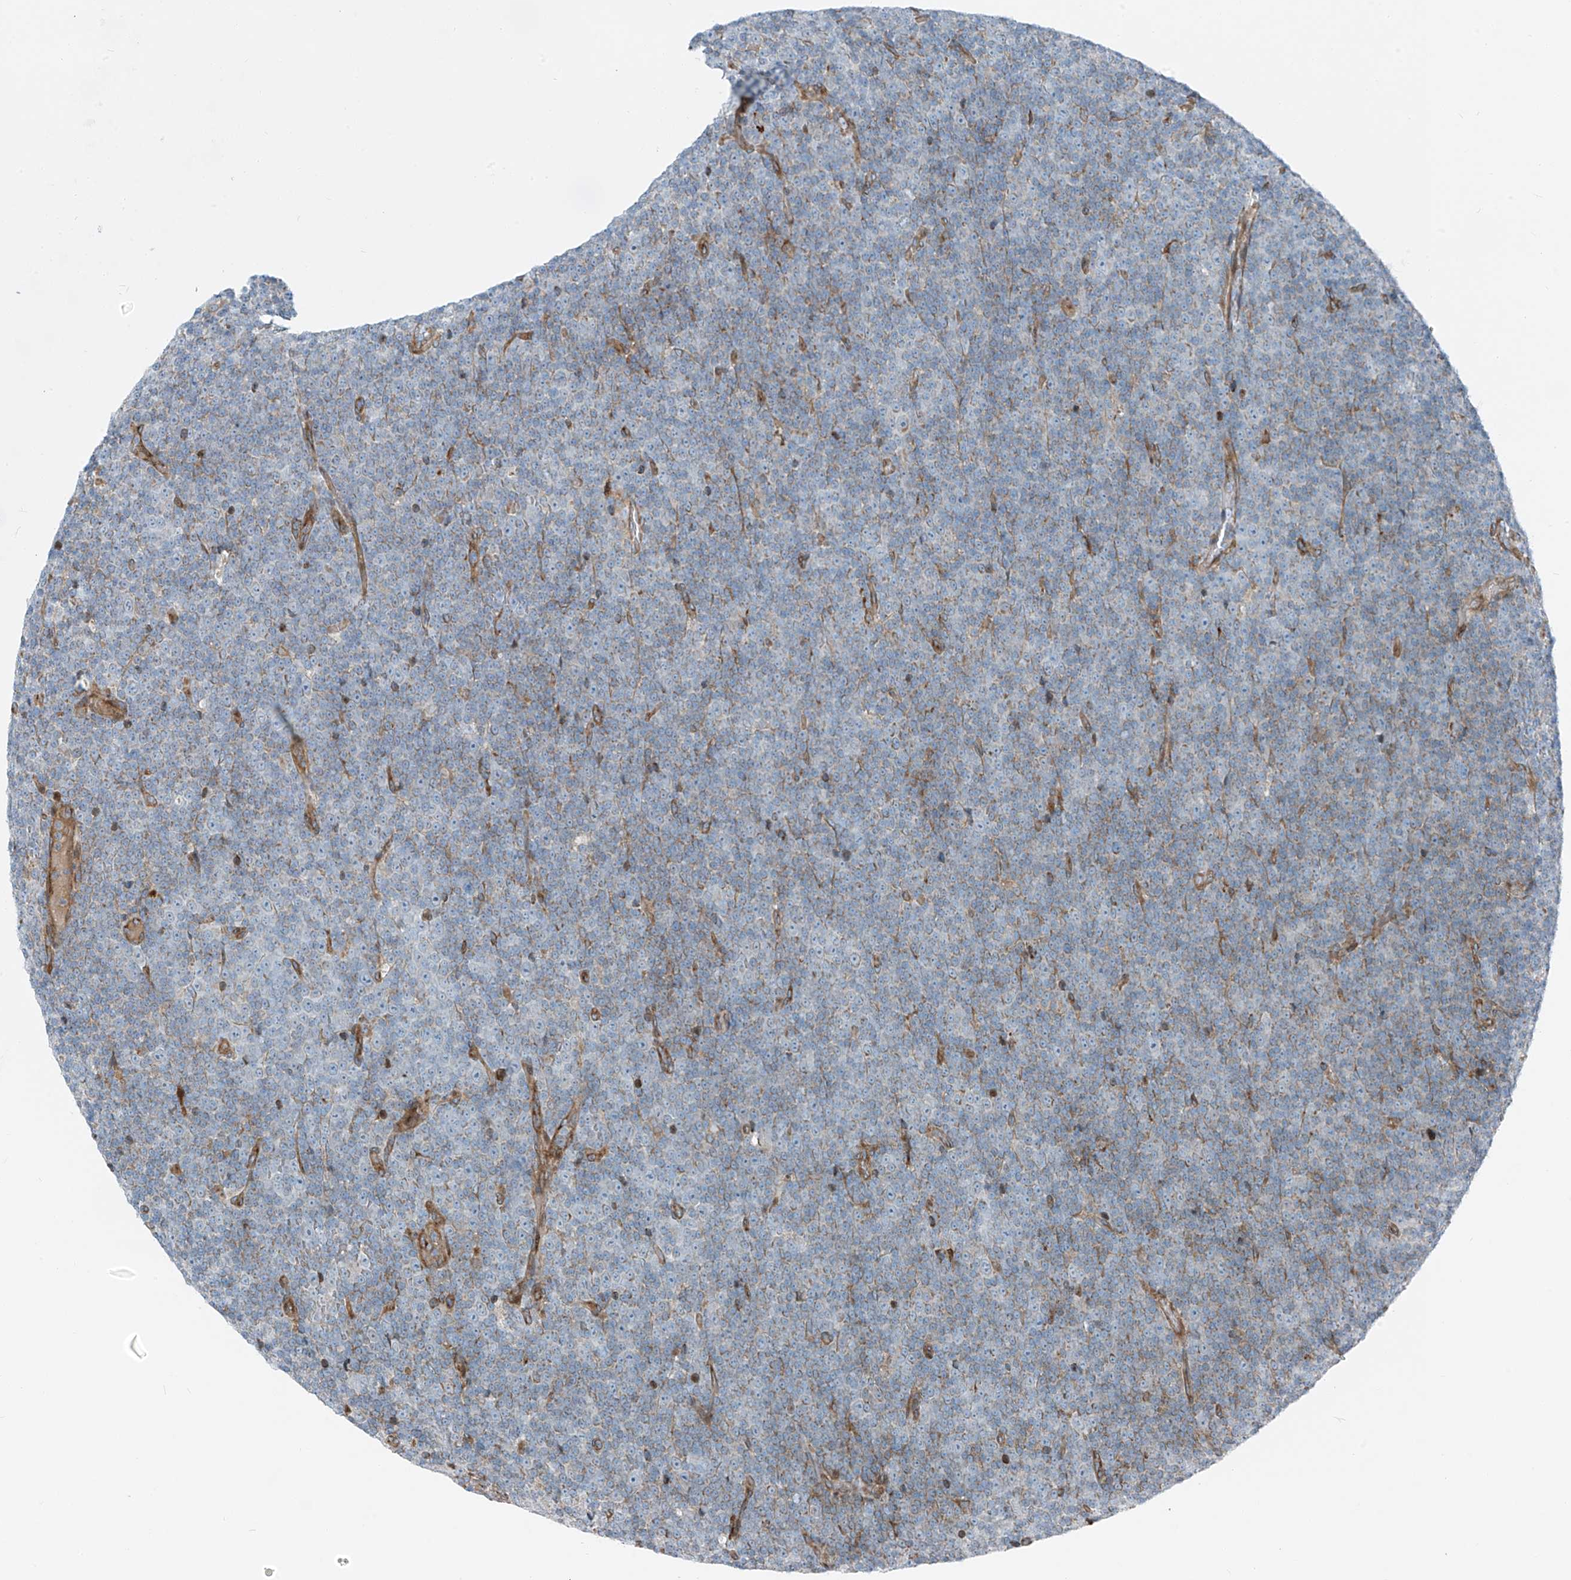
{"staining": {"intensity": "negative", "quantity": "none", "location": "none"}, "tissue": "lymphoma", "cell_type": "Tumor cells", "image_type": "cancer", "snomed": [{"axis": "morphology", "description": "Malignant lymphoma, non-Hodgkin's type, Low grade"}, {"axis": "topography", "description": "Lymph node"}], "caption": "High power microscopy photomicrograph of an immunohistochemistry (IHC) image of low-grade malignant lymphoma, non-Hodgkin's type, revealing no significant expression in tumor cells.", "gene": "HIC2", "patient": {"sex": "female", "age": 67}}